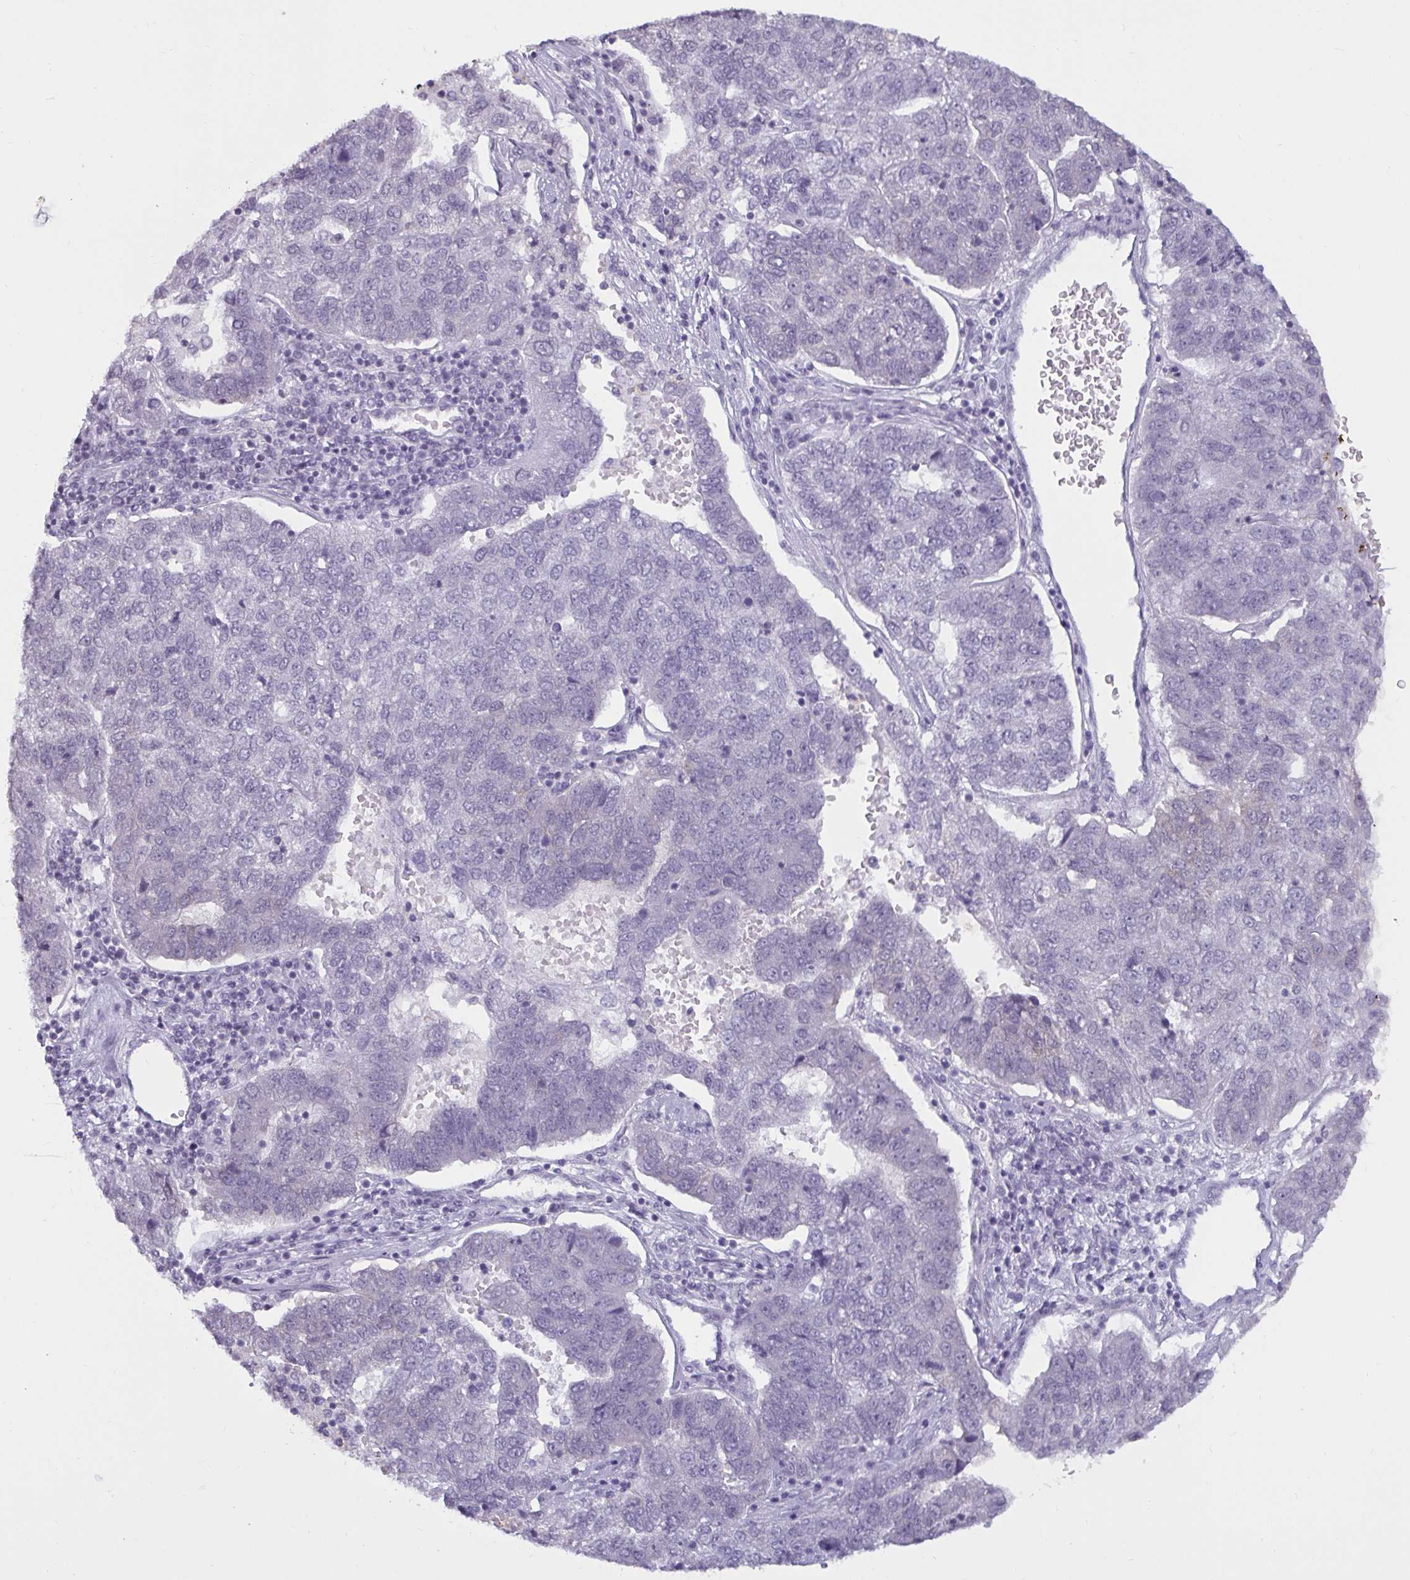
{"staining": {"intensity": "negative", "quantity": "none", "location": "none"}, "tissue": "pancreatic cancer", "cell_type": "Tumor cells", "image_type": "cancer", "snomed": [{"axis": "morphology", "description": "Adenocarcinoma, NOS"}, {"axis": "topography", "description": "Pancreas"}], "caption": "IHC histopathology image of human pancreatic adenocarcinoma stained for a protein (brown), which reveals no expression in tumor cells.", "gene": "TBC1D4", "patient": {"sex": "female", "age": 61}}